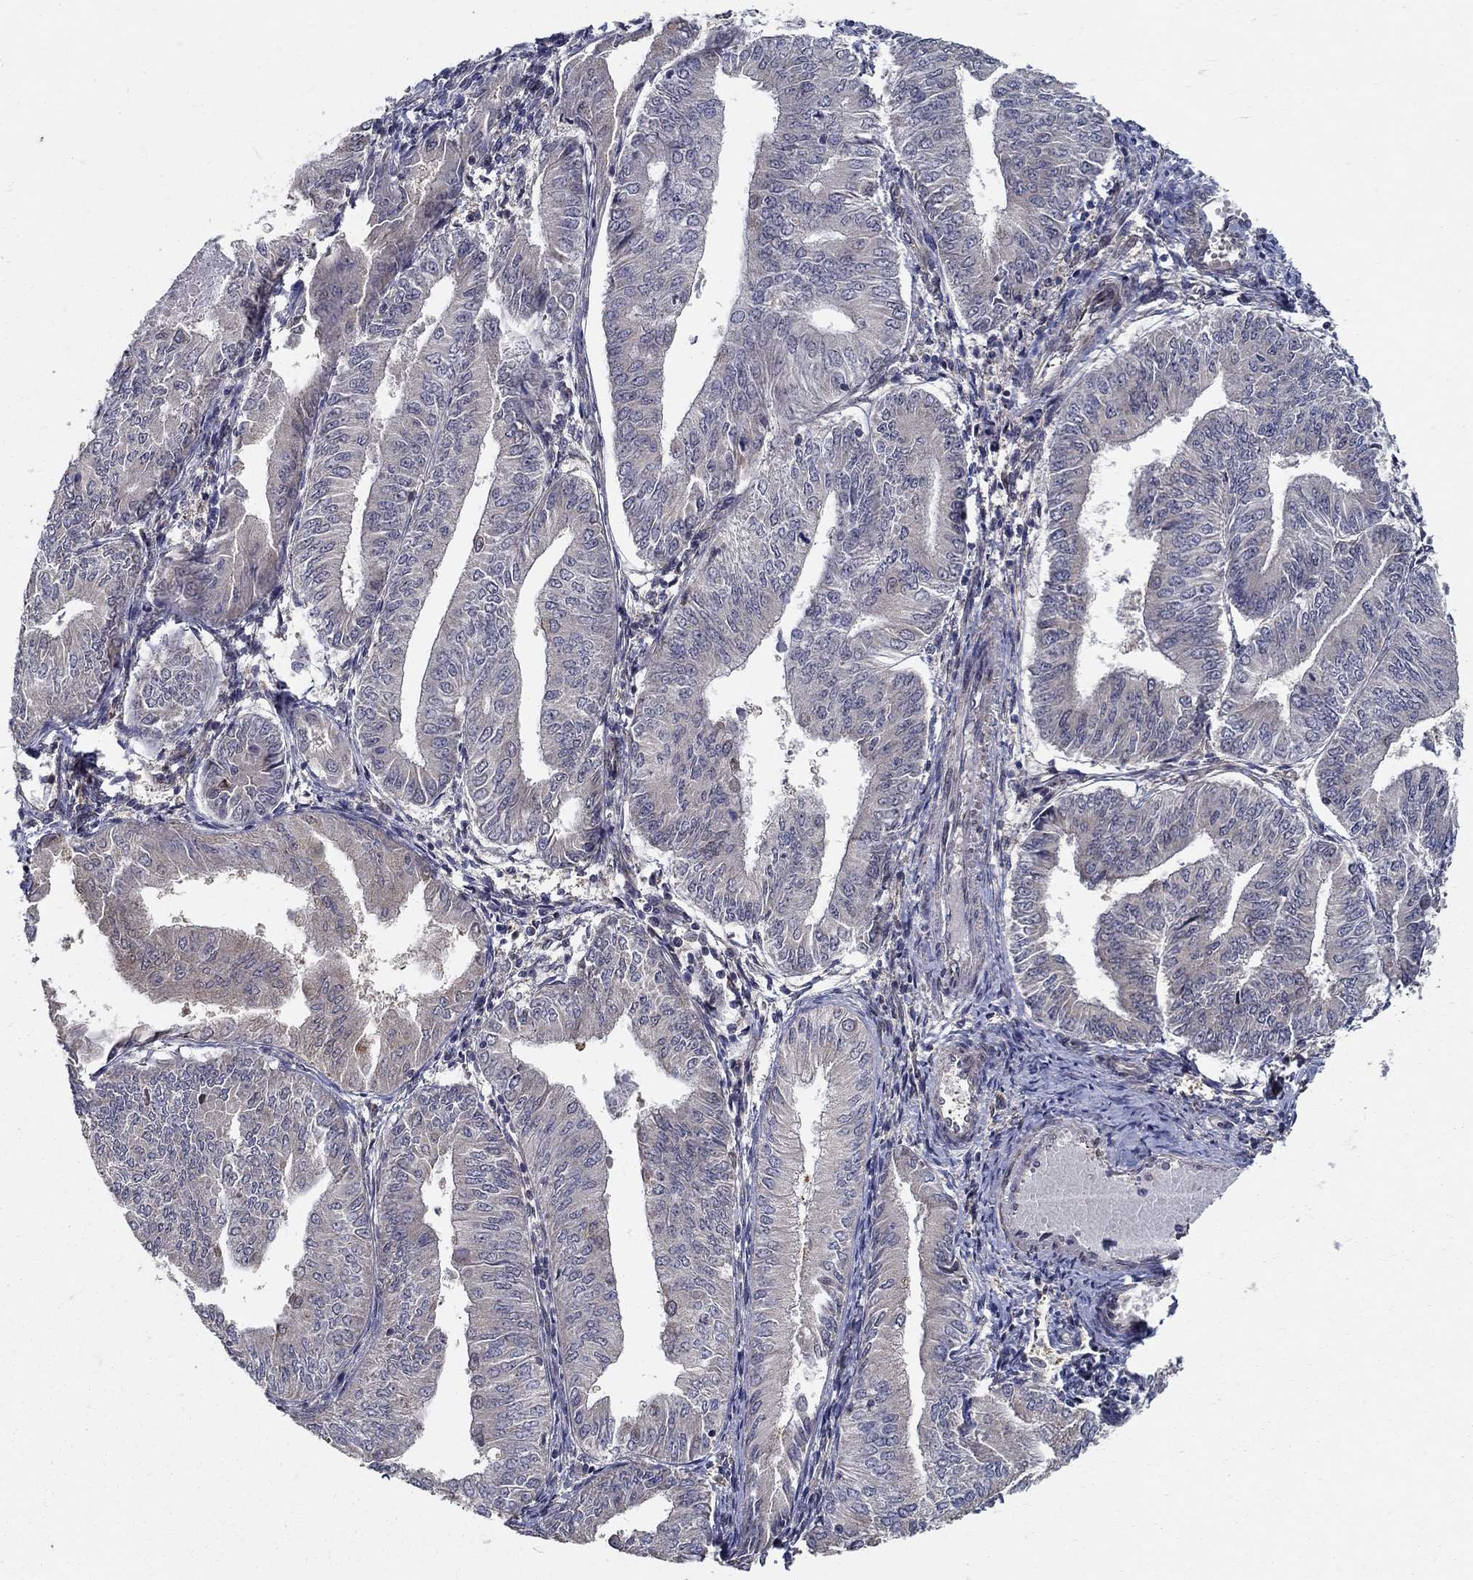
{"staining": {"intensity": "negative", "quantity": "none", "location": "none"}, "tissue": "endometrial cancer", "cell_type": "Tumor cells", "image_type": "cancer", "snomed": [{"axis": "morphology", "description": "Adenocarcinoma, NOS"}, {"axis": "topography", "description": "Endometrium"}], "caption": "Tumor cells are negative for brown protein staining in endometrial adenocarcinoma.", "gene": "ZNF594", "patient": {"sex": "female", "age": 53}}